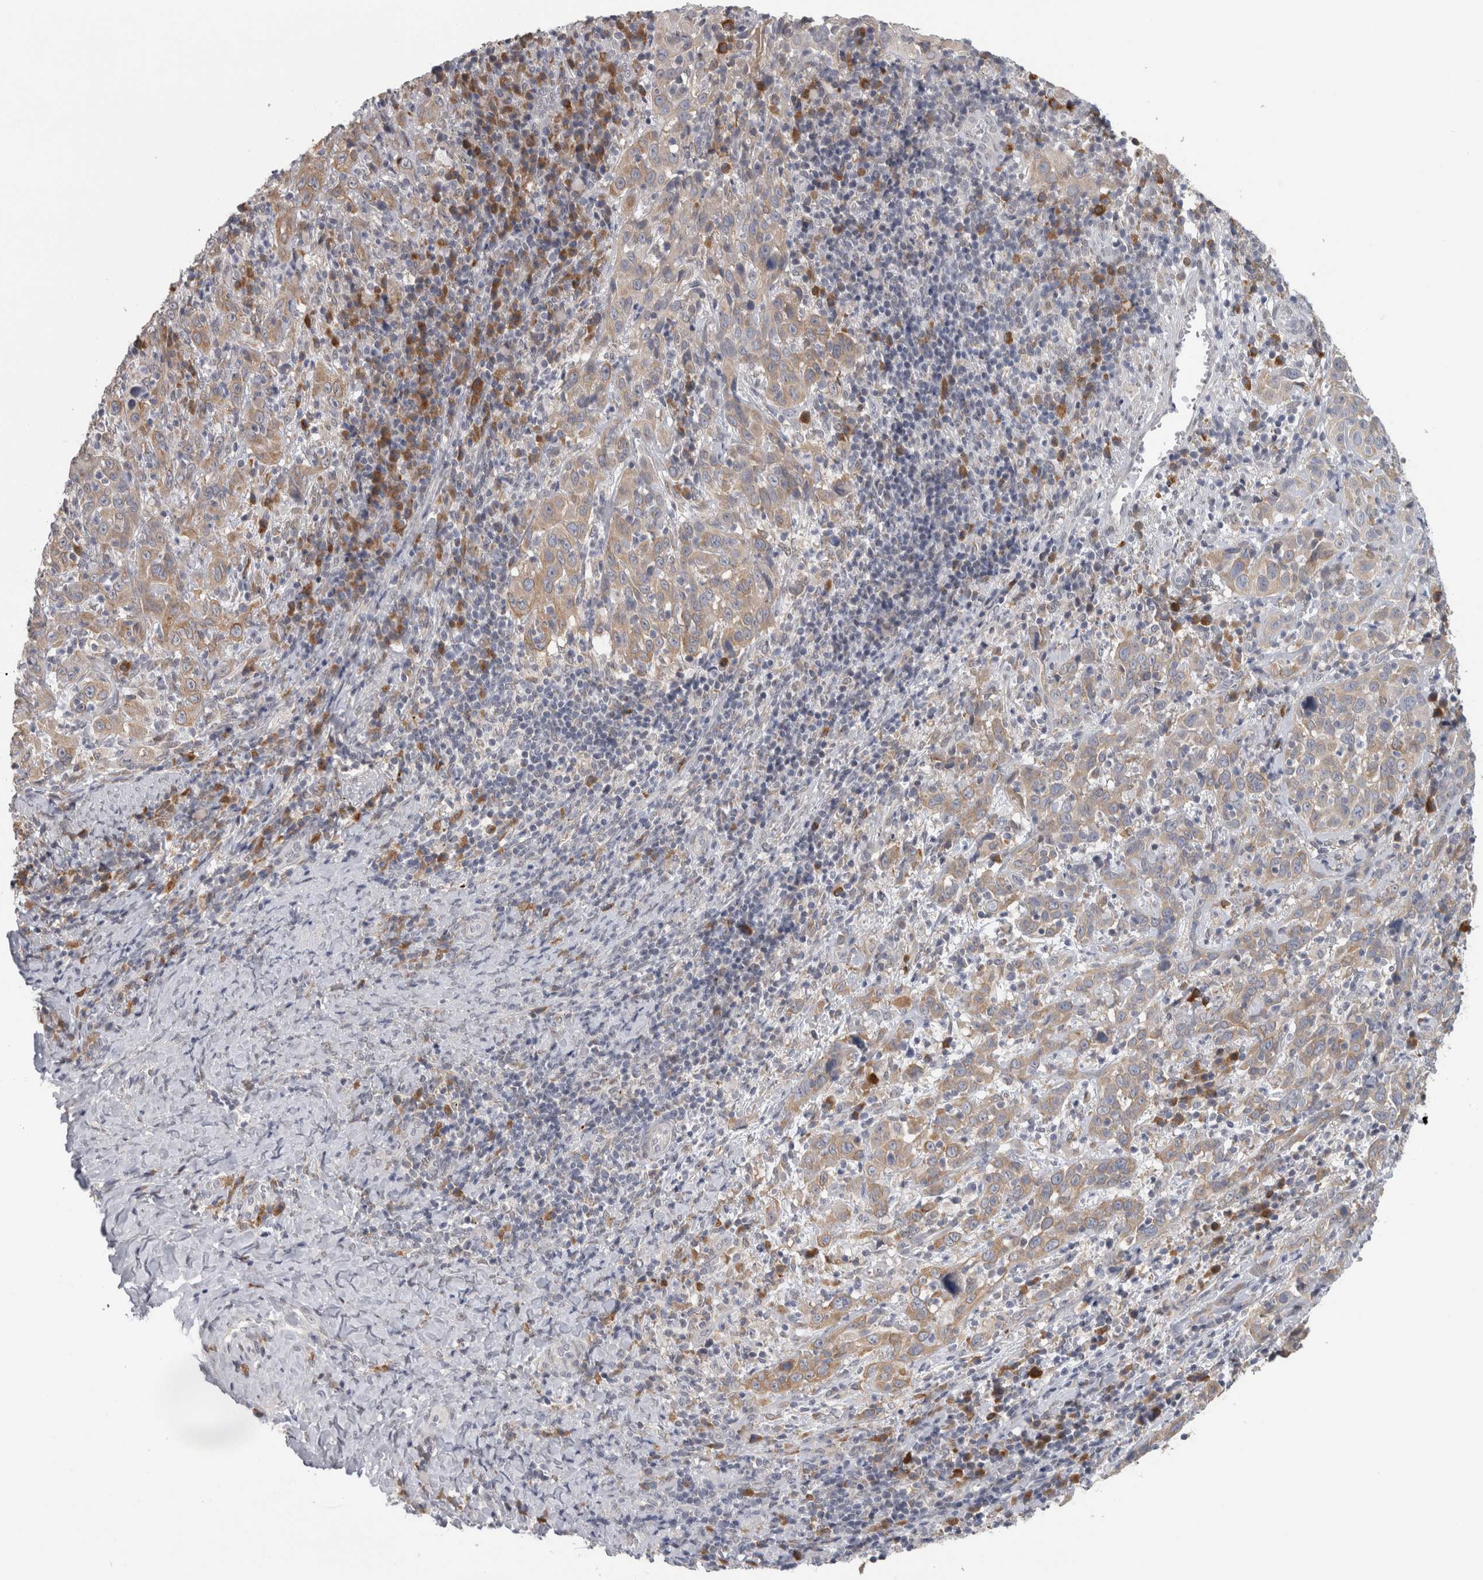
{"staining": {"intensity": "weak", "quantity": ">75%", "location": "cytoplasmic/membranous"}, "tissue": "cervical cancer", "cell_type": "Tumor cells", "image_type": "cancer", "snomed": [{"axis": "morphology", "description": "Squamous cell carcinoma, NOS"}, {"axis": "topography", "description": "Cervix"}], "caption": "IHC of human cervical squamous cell carcinoma exhibits low levels of weak cytoplasmic/membranous positivity in about >75% of tumor cells.", "gene": "TMEM242", "patient": {"sex": "female", "age": 46}}